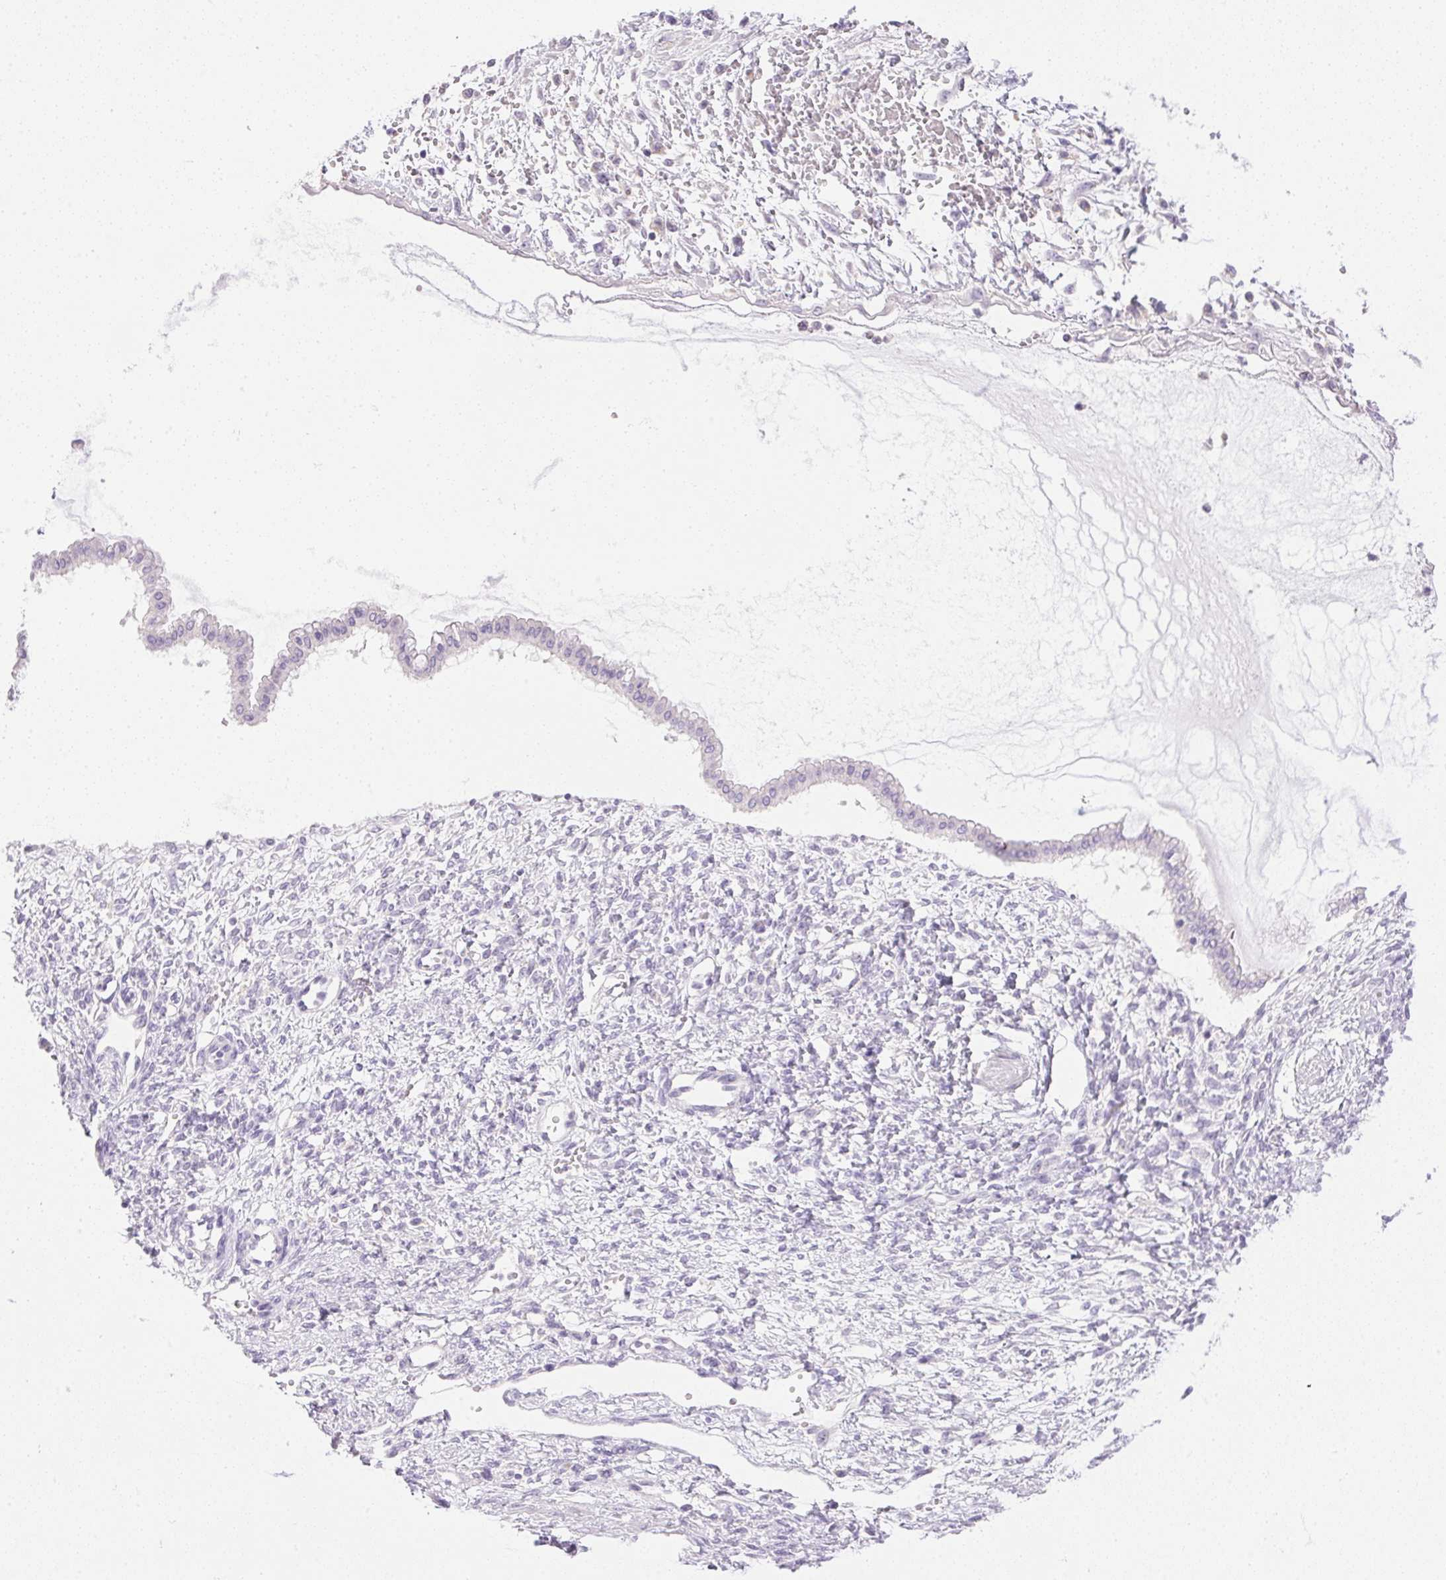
{"staining": {"intensity": "negative", "quantity": "none", "location": "none"}, "tissue": "ovarian cancer", "cell_type": "Tumor cells", "image_type": "cancer", "snomed": [{"axis": "morphology", "description": "Cystadenocarcinoma, mucinous, NOS"}, {"axis": "topography", "description": "Ovary"}], "caption": "A micrograph of mucinous cystadenocarcinoma (ovarian) stained for a protein displays no brown staining in tumor cells.", "gene": "ATP6V1G3", "patient": {"sex": "female", "age": 73}}